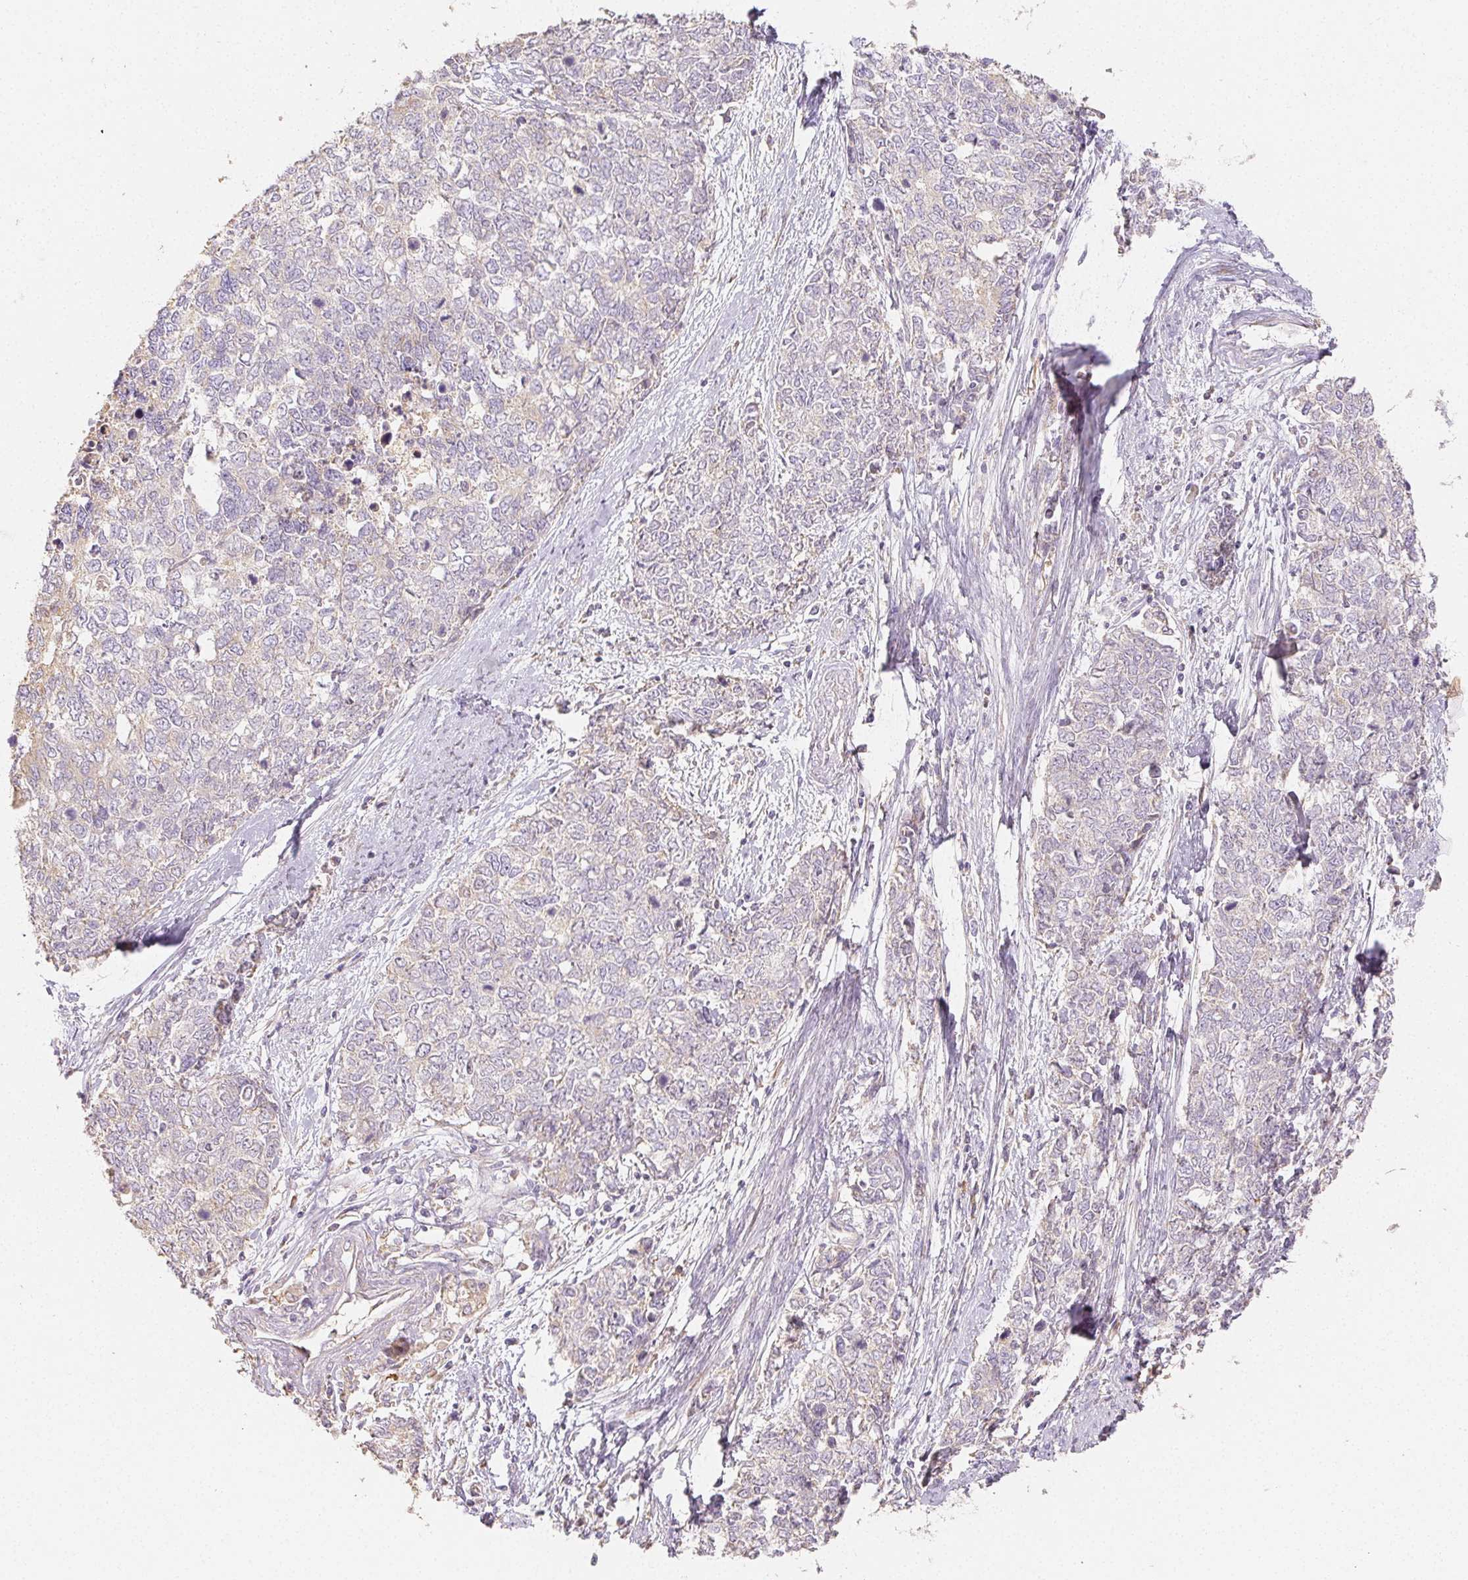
{"staining": {"intensity": "negative", "quantity": "none", "location": "none"}, "tissue": "cervical cancer", "cell_type": "Tumor cells", "image_type": "cancer", "snomed": [{"axis": "morphology", "description": "Adenocarcinoma, NOS"}, {"axis": "topography", "description": "Cervix"}], "caption": "Image shows no protein positivity in tumor cells of cervical cancer tissue. The staining was performed using DAB to visualize the protein expression in brown, while the nuclei were stained in blue with hematoxylin (Magnification: 20x).", "gene": "ACVR1B", "patient": {"sex": "female", "age": 63}}